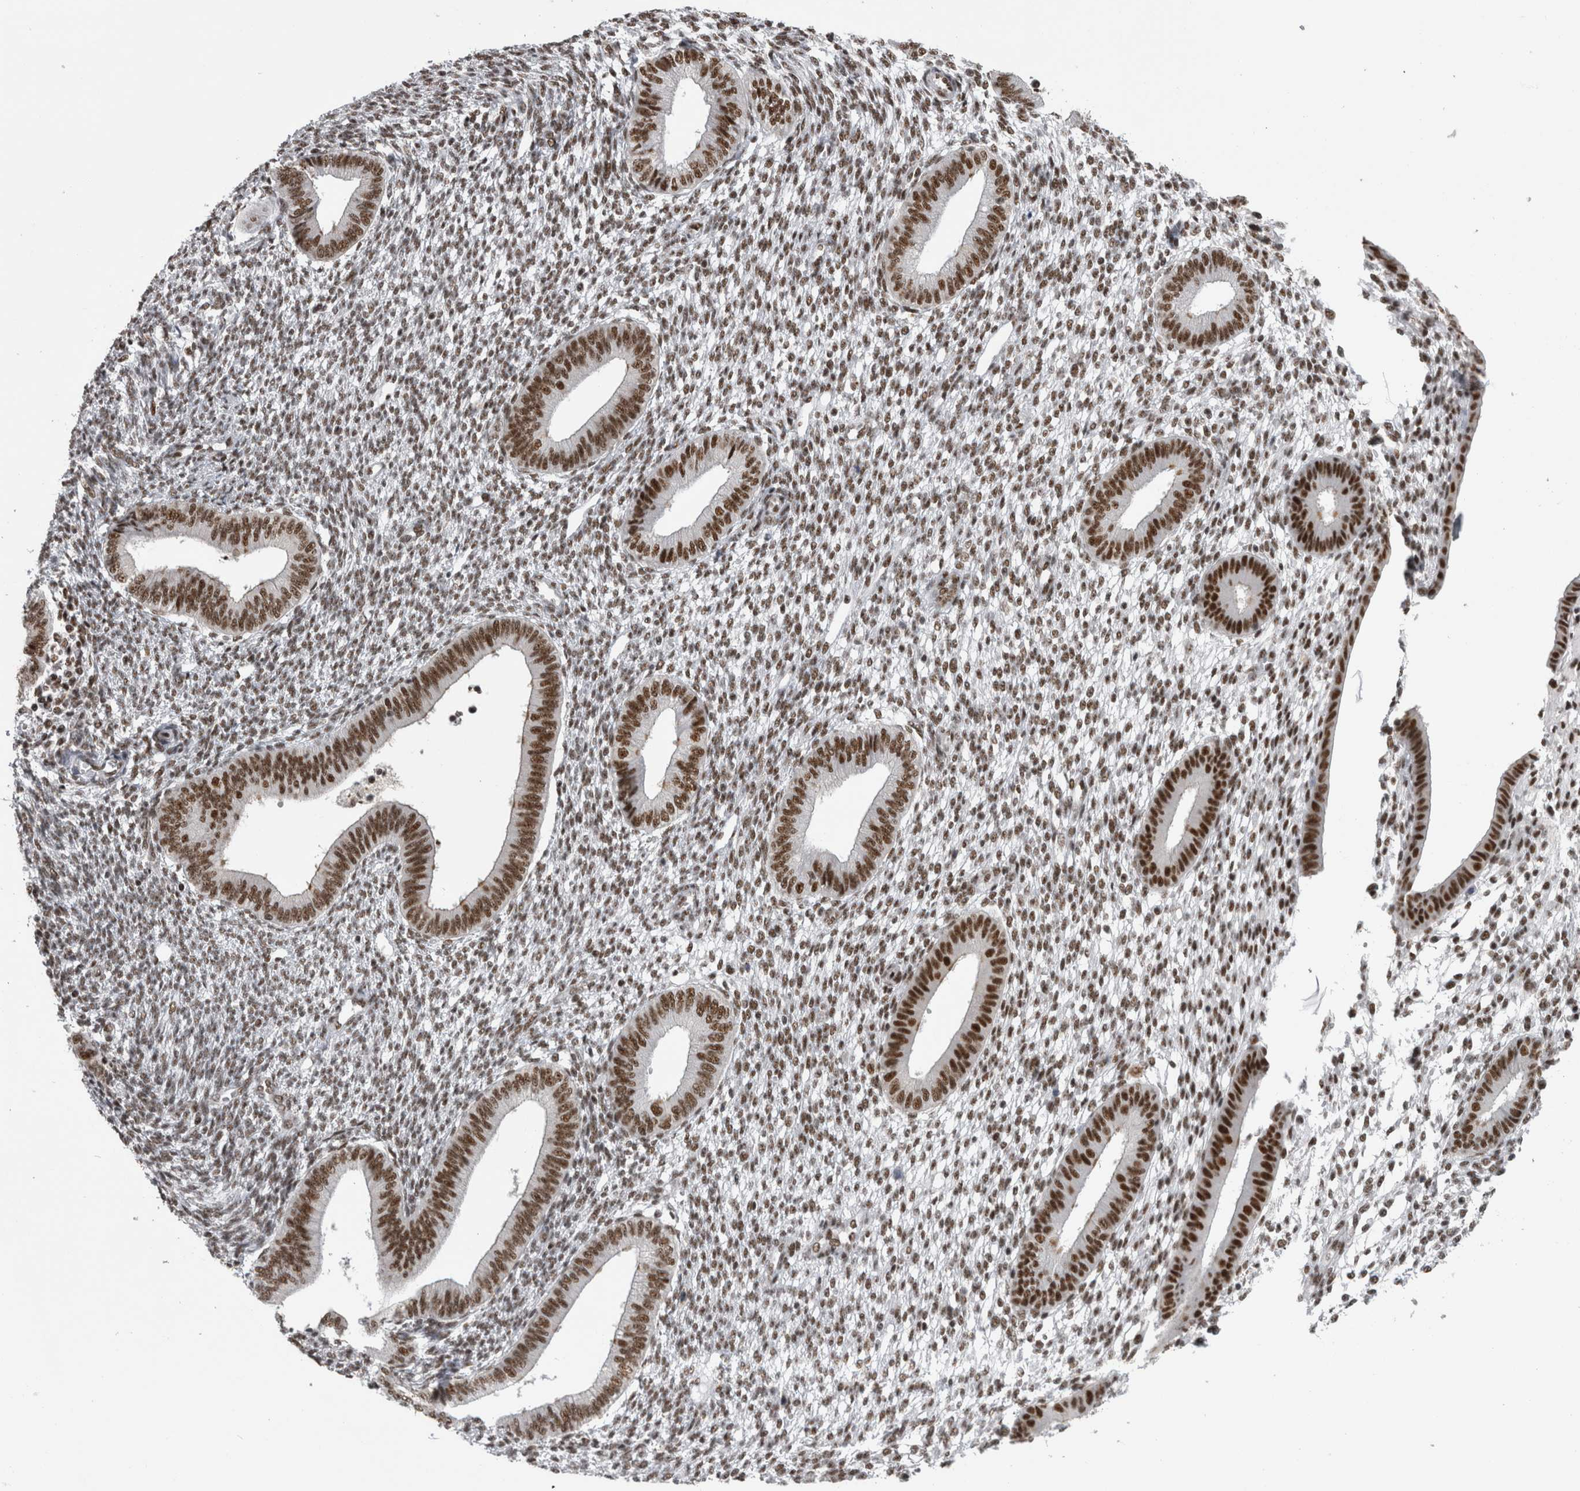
{"staining": {"intensity": "moderate", "quantity": "25%-75%", "location": "nuclear"}, "tissue": "endometrium", "cell_type": "Cells in endometrial stroma", "image_type": "normal", "snomed": [{"axis": "morphology", "description": "Normal tissue, NOS"}, {"axis": "topography", "description": "Endometrium"}], "caption": "High-magnification brightfield microscopy of normal endometrium stained with DAB (3,3'-diaminobenzidine) (brown) and counterstained with hematoxylin (blue). cells in endometrial stroma exhibit moderate nuclear positivity is seen in about25%-75% of cells. The staining is performed using DAB (3,3'-diaminobenzidine) brown chromogen to label protein expression. The nuclei are counter-stained blue using hematoxylin.", "gene": "CDK11A", "patient": {"sex": "female", "age": 46}}